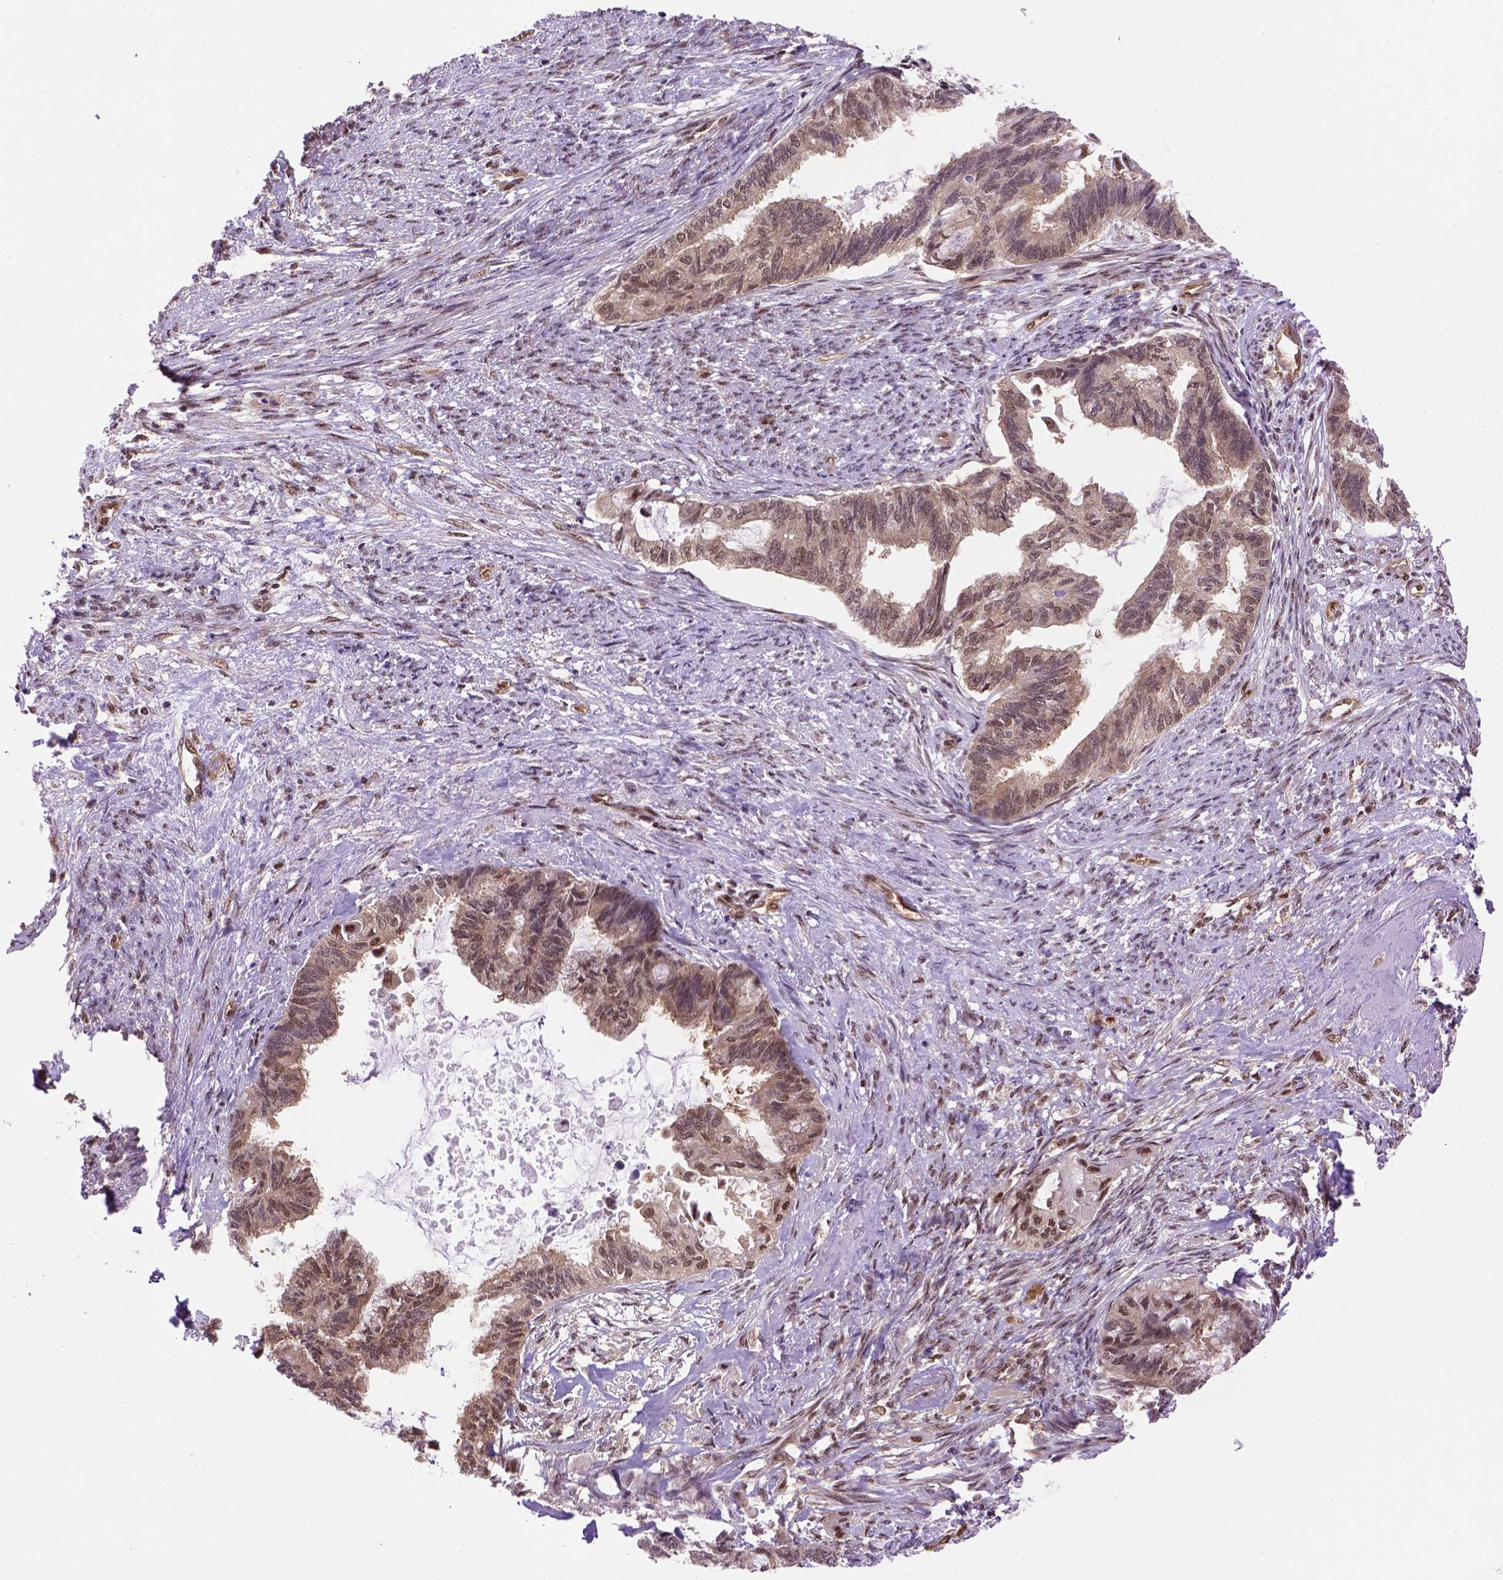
{"staining": {"intensity": "moderate", "quantity": ">75%", "location": "cytoplasmic/membranous,nuclear"}, "tissue": "endometrial cancer", "cell_type": "Tumor cells", "image_type": "cancer", "snomed": [{"axis": "morphology", "description": "Adenocarcinoma, NOS"}, {"axis": "topography", "description": "Endometrium"}], "caption": "Protein expression analysis of adenocarcinoma (endometrial) exhibits moderate cytoplasmic/membranous and nuclear positivity in approximately >75% of tumor cells.", "gene": "PSMC2", "patient": {"sex": "female", "age": 86}}